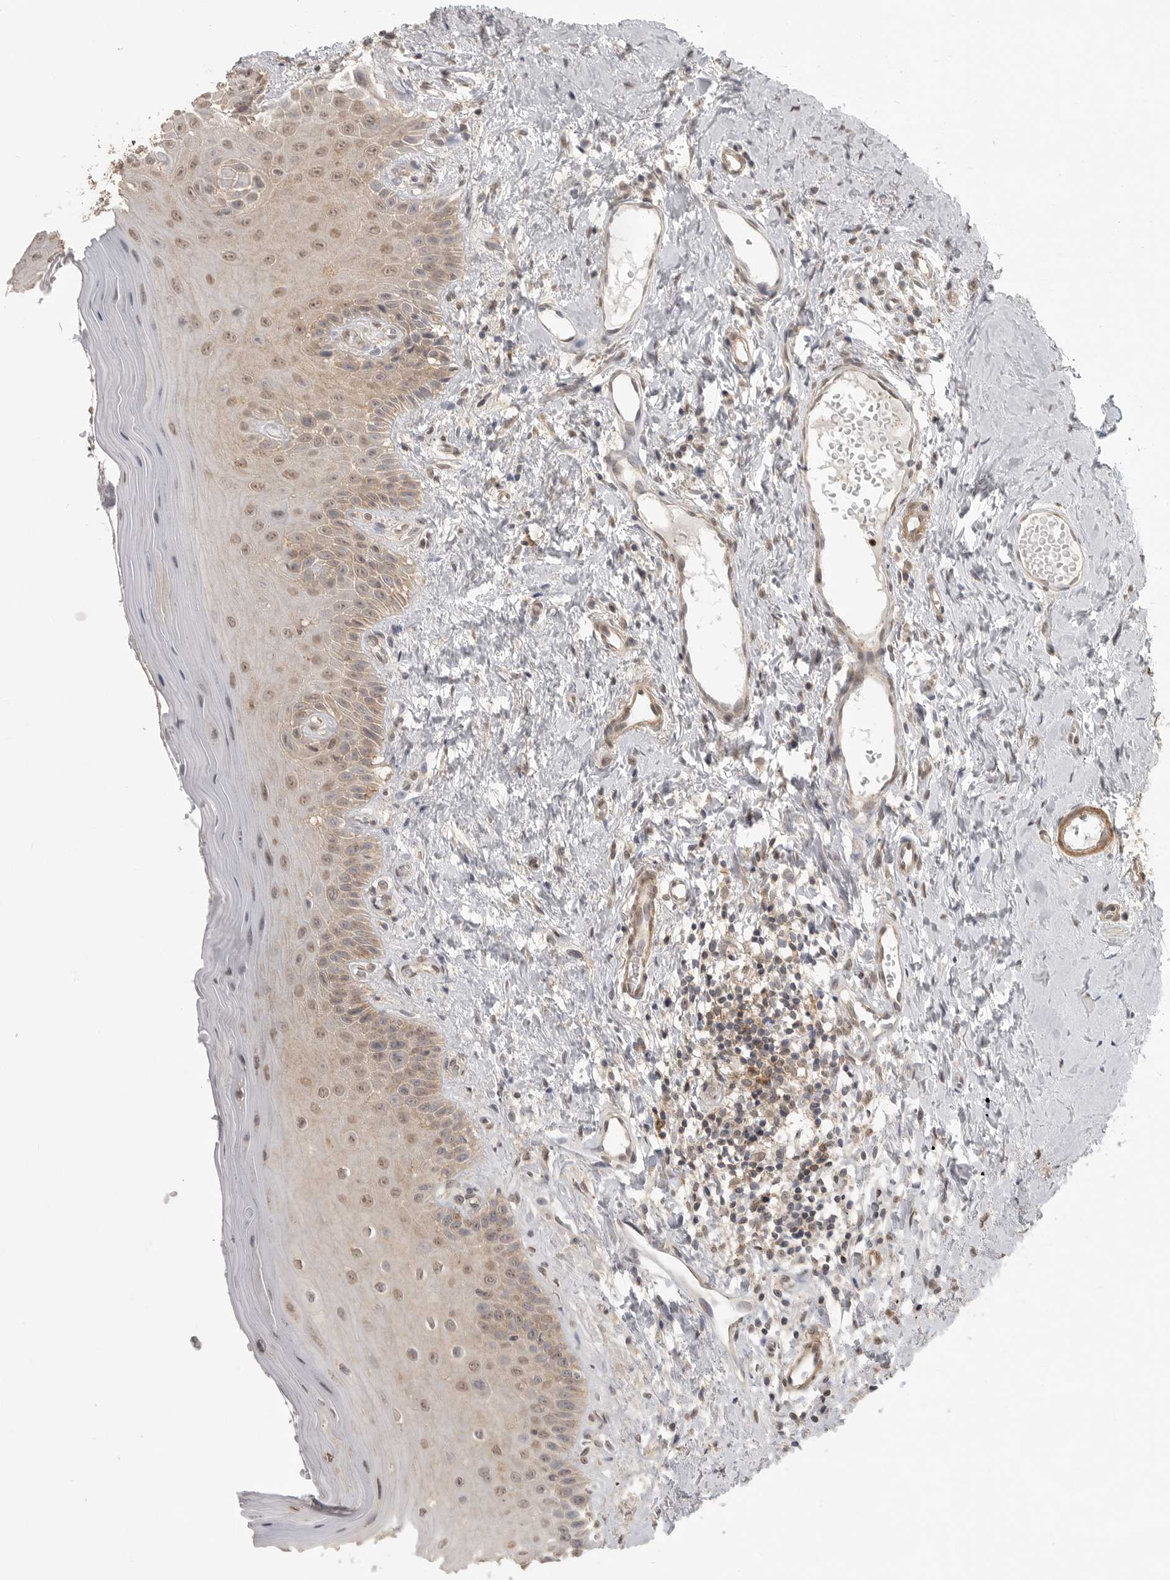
{"staining": {"intensity": "moderate", "quantity": ">75%", "location": "cytoplasmic/membranous,nuclear"}, "tissue": "oral mucosa", "cell_type": "Squamous epithelial cells", "image_type": "normal", "snomed": [{"axis": "morphology", "description": "Normal tissue, NOS"}, {"axis": "topography", "description": "Oral tissue"}], "caption": "This is a photomicrograph of immunohistochemistry staining of benign oral mucosa, which shows moderate expression in the cytoplasmic/membranous,nuclear of squamous epithelial cells.", "gene": "GPC2", "patient": {"sex": "male", "age": 66}}